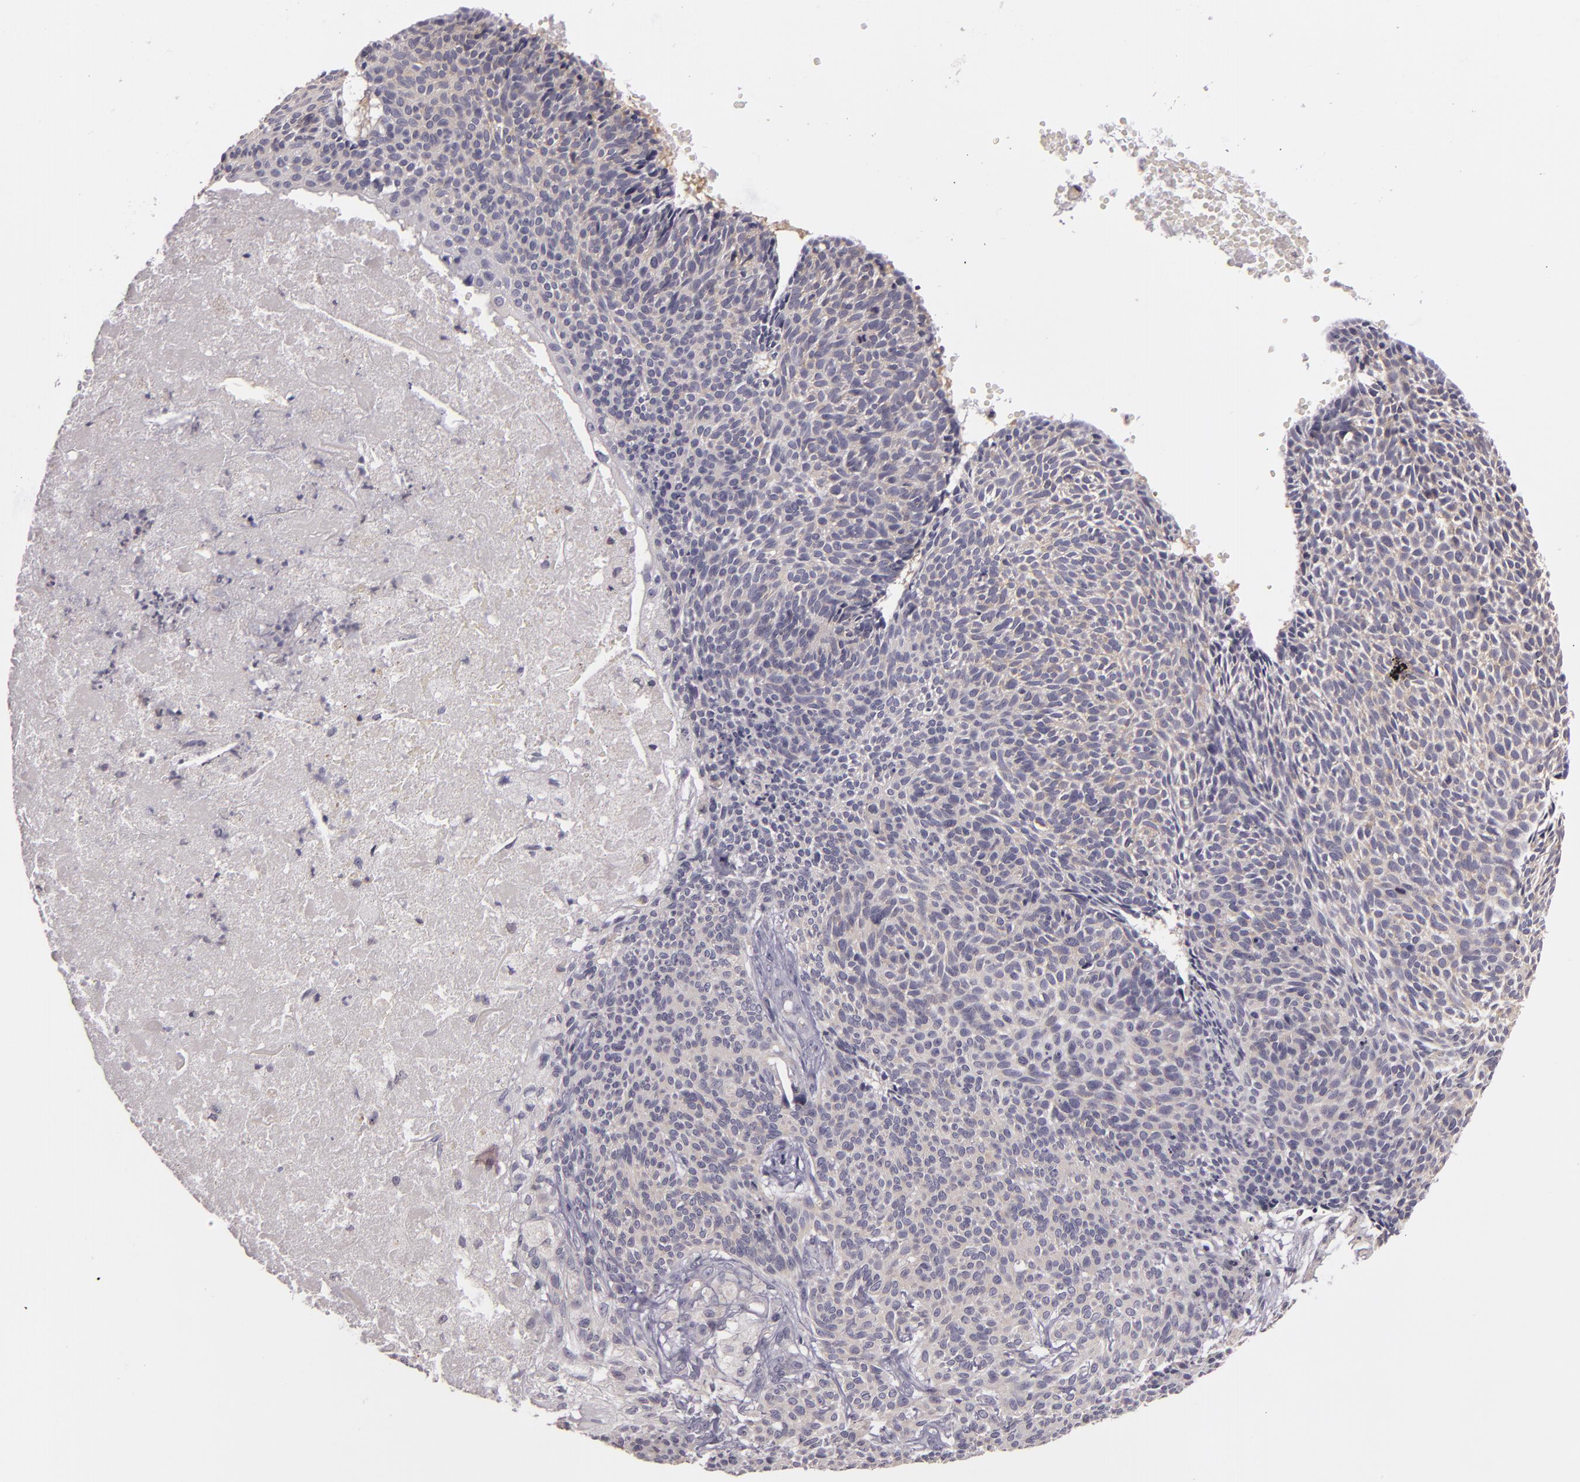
{"staining": {"intensity": "negative", "quantity": "none", "location": "none"}, "tissue": "skin cancer", "cell_type": "Tumor cells", "image_type": "cancer", "snomed": [{"axis": "morphology", "description": "Basal cell carcinoma"}, {"axis": "topography", "description": "Skin"}], "caption": "Immunohistochemistry (IHC) photomicrograph of skin cancer stained for a protein (brown), which shows no staining in tumor cells.", "gene": "RALGAPA1", "patient": {"sex": "male", "age": 84}}